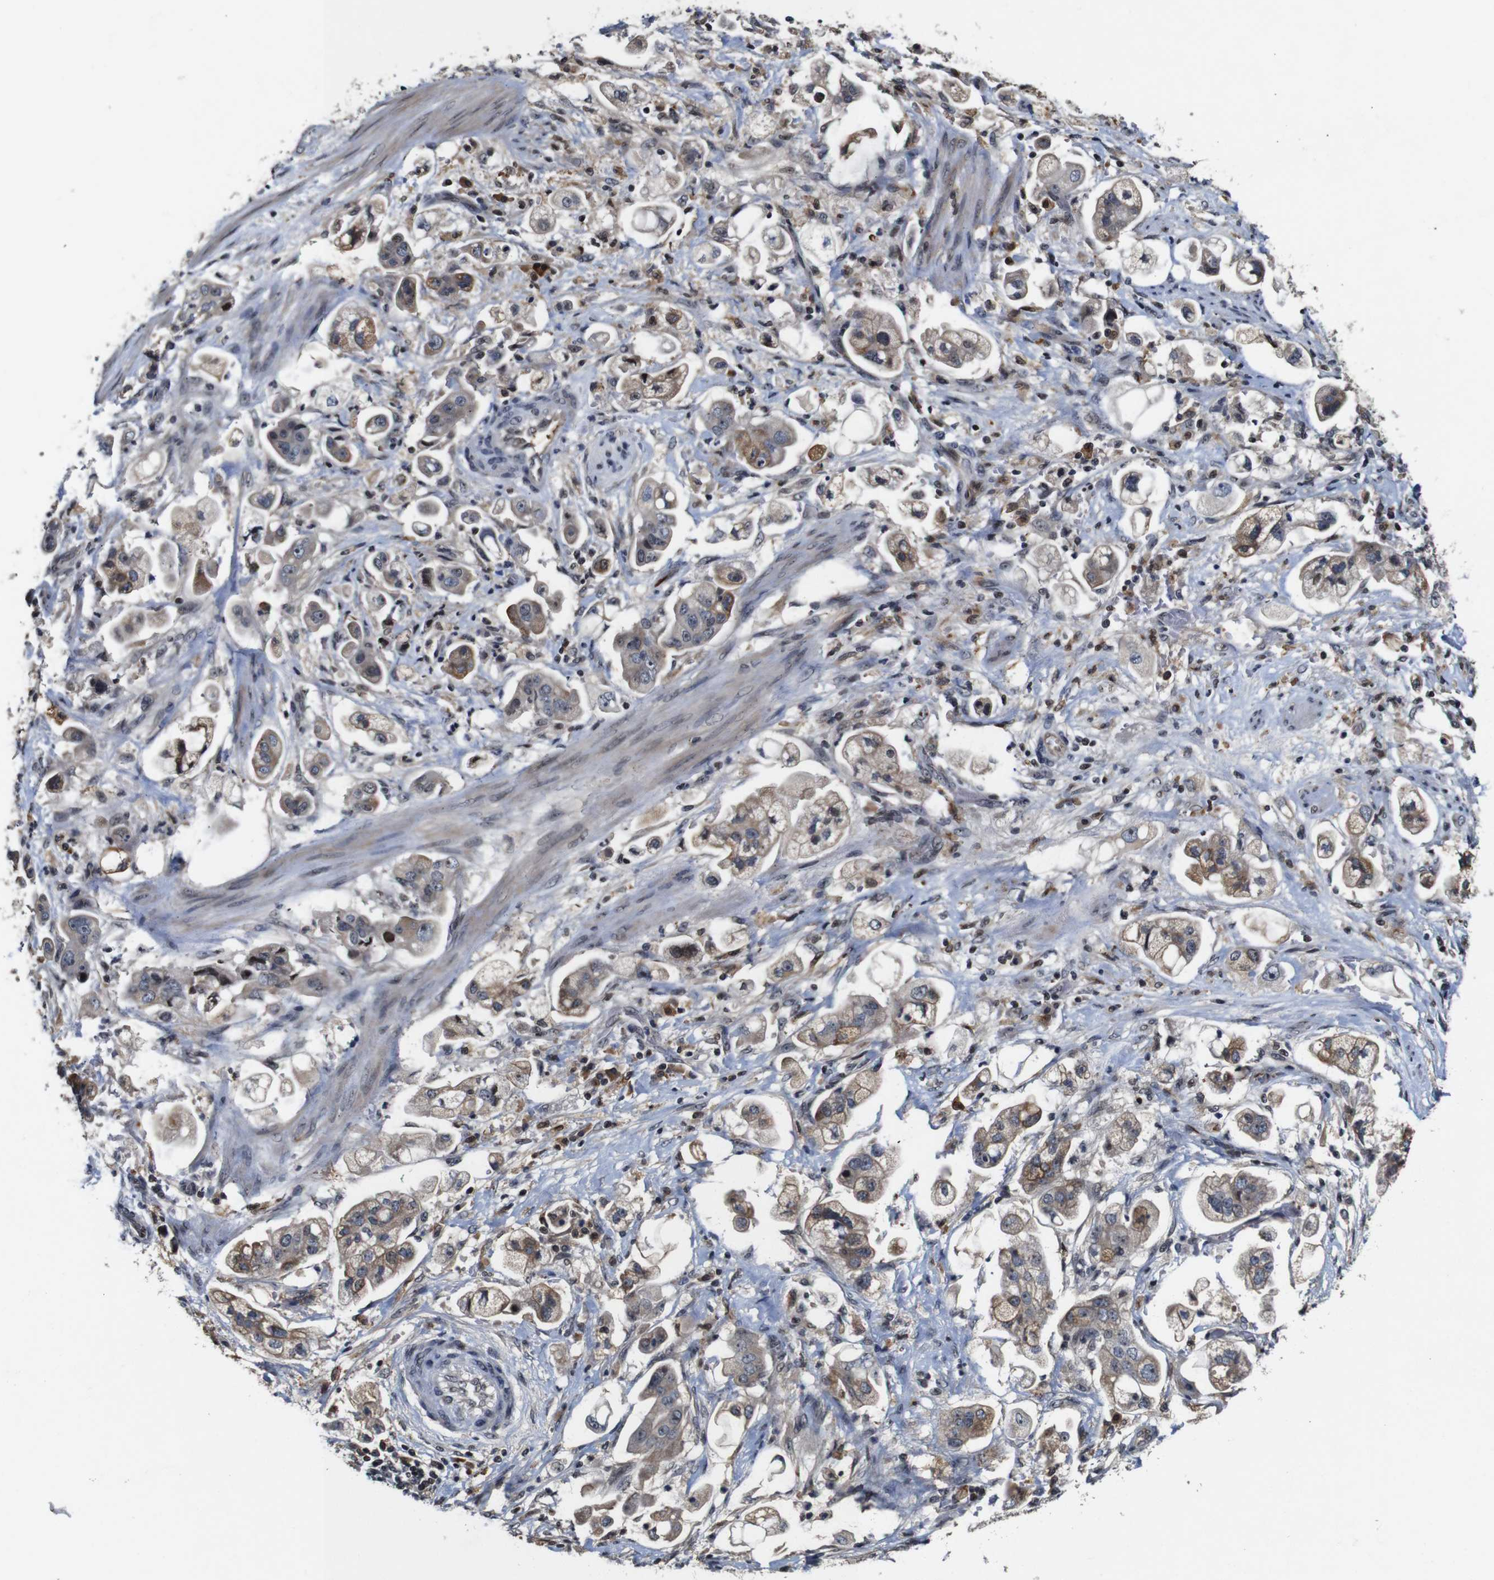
{"staining": {"intensity": "moderate", "quantity": "25%-75%", "location": "cytoplasmic/membranous"}, "tissue": "stomach cancer", "cell_type": "Tumor cells", "image_type": "cancer", "snomed": [{"axis": "morphology", "description": "Adenocarcinoma, NOS"}, {"axis": "topography", "description": "Stomach"}], "caption": "Protein expression by IHC shows moderate cytoplasmic/membranous expression in approximately 25%-75% of tumor cells in adenocarcinoma (stomach).", "gene": "MYC", "patient": {"sex": "male", "age": 62}}